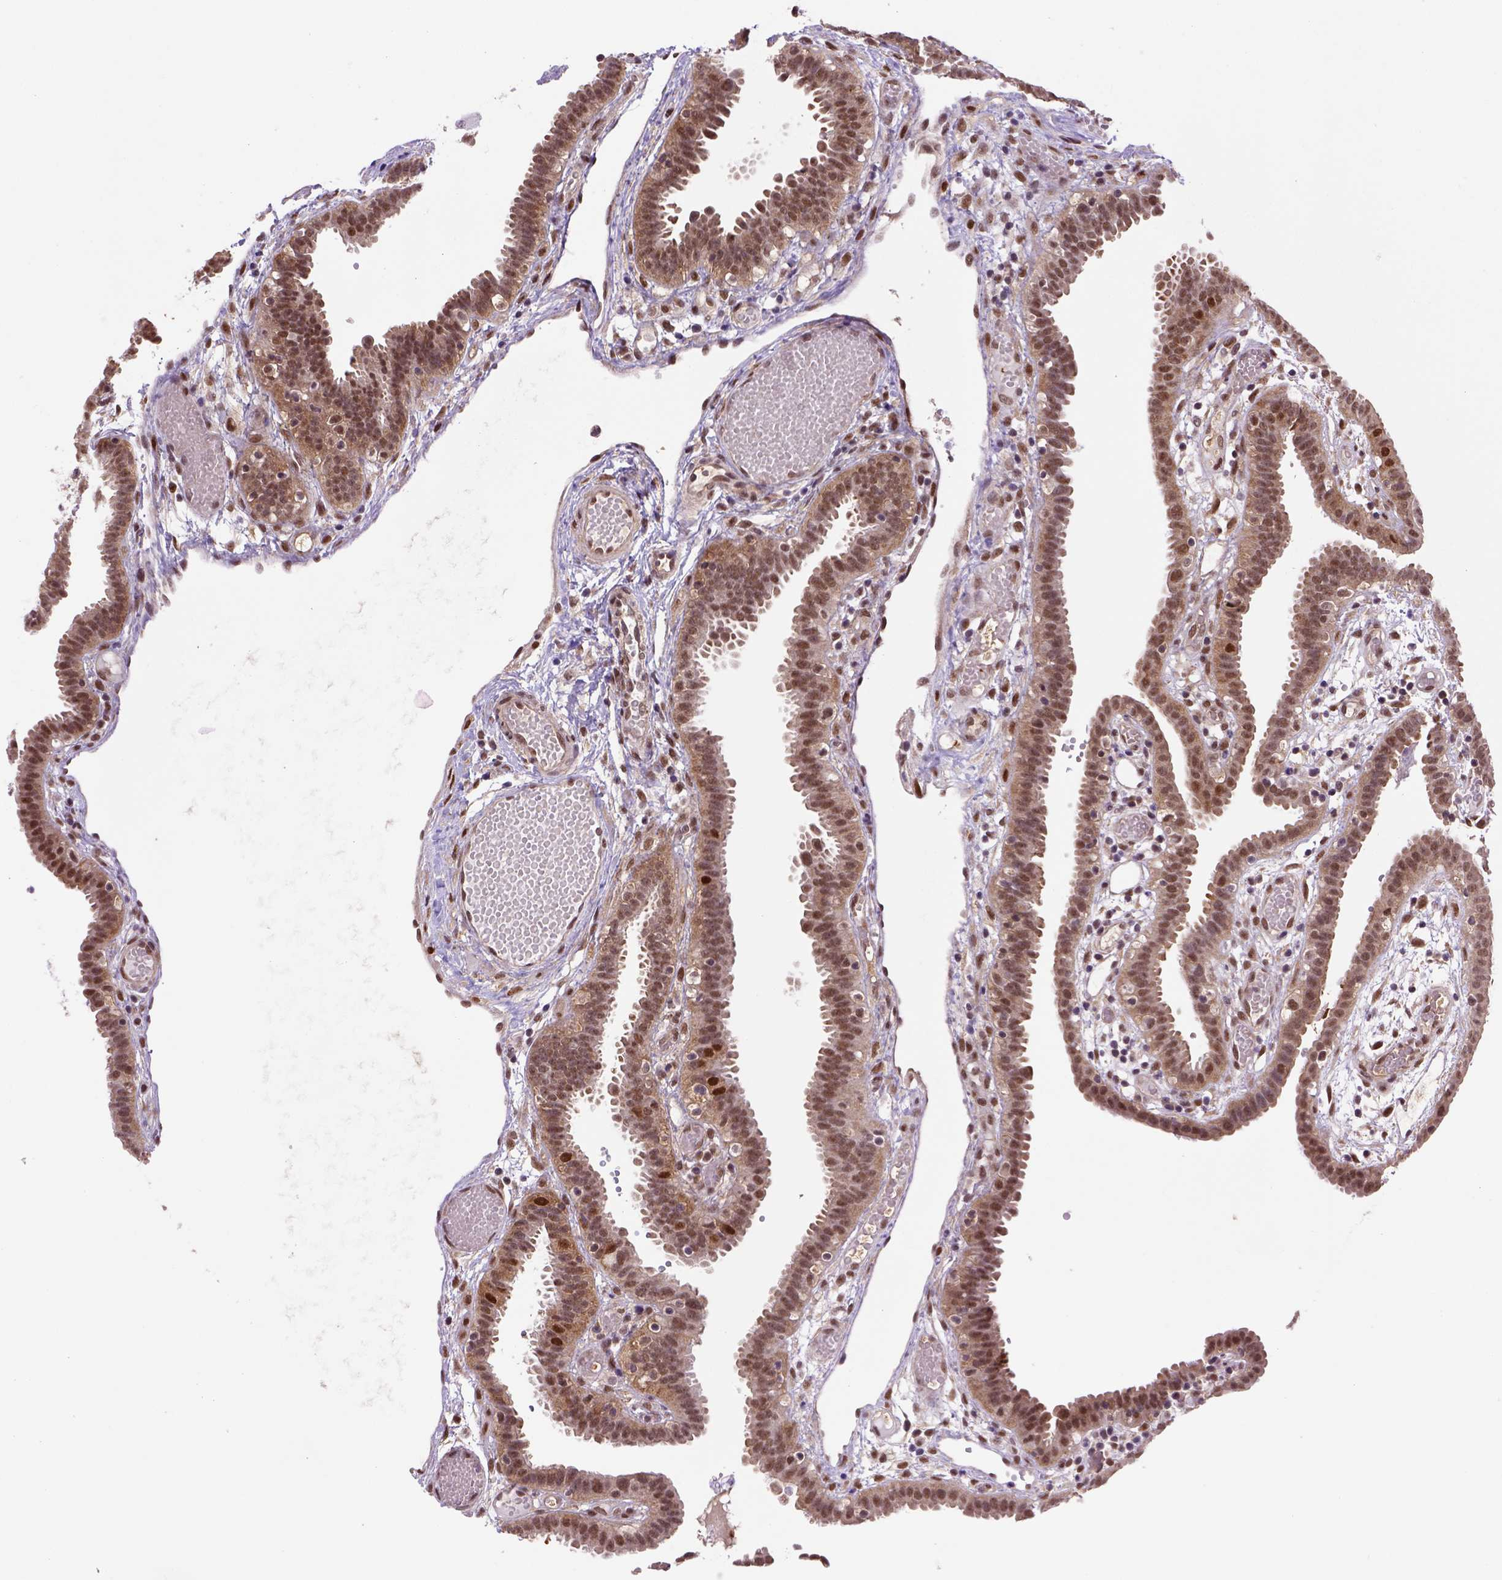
{"staining": {"intensity": "moderate", "quantity": ">75%", "location": "cytoplasmic/membranous,nuclear"}, "tissue": "fallopian tube", "cell_type": "Glandular cells", "image_type": "normal", "snomed": [{"axis": "morphology", "description": "Normal tissue, NOS"}, {"axis": "topography", "description": "Fallopian tube"}], "caption": "A high-resolution micrograph shows immunohistochemistry (IHC) staining of normal fallopian tube, which demonstrates moderate cytoplasmic/membranous,nuclear positivity in approximately >75% of glandular cells. (DAB (3,3'-diaminobenzidine) IHC, brown staining for protein, blue staining for nuclei).", "gene": "PSMC2", "patient": {"sex": "female", "age": 37}}